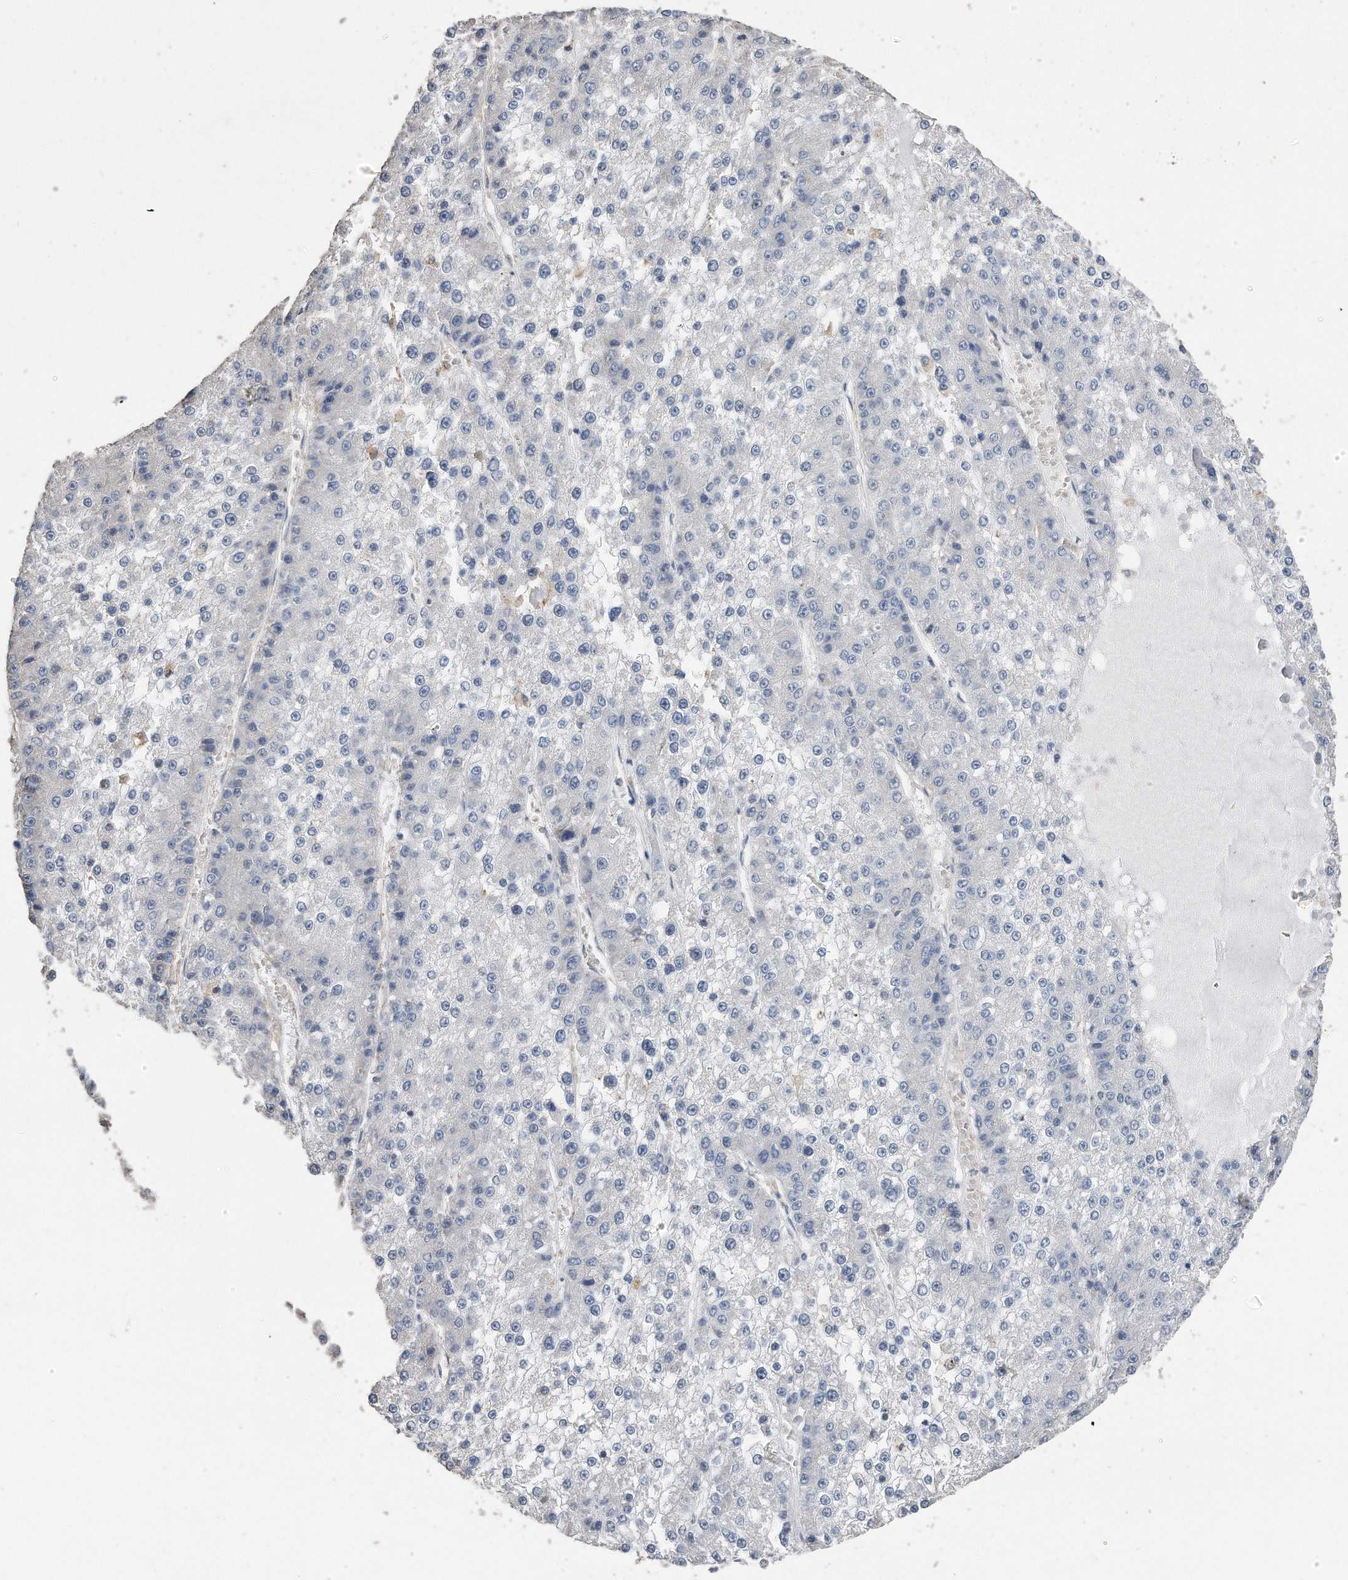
{"staining": {"intensity": "negative", "quantity": "none", "location": "none"}, "tissue": "liver cancer", "cell_type": "Tumor cells", "image_type": "cancer", "snomed": [{"axis": "morphology", "description": "Carcinoma, Hepatocellular, NOS"}, {"axis": "topography", "description": "Liver"}], "caption": "Tumor cells are negative for brown protein staining in liver hepatocellular carcinoma.", "gene": "CDCP1", "patient": {"sex": "female", "age": 73}}